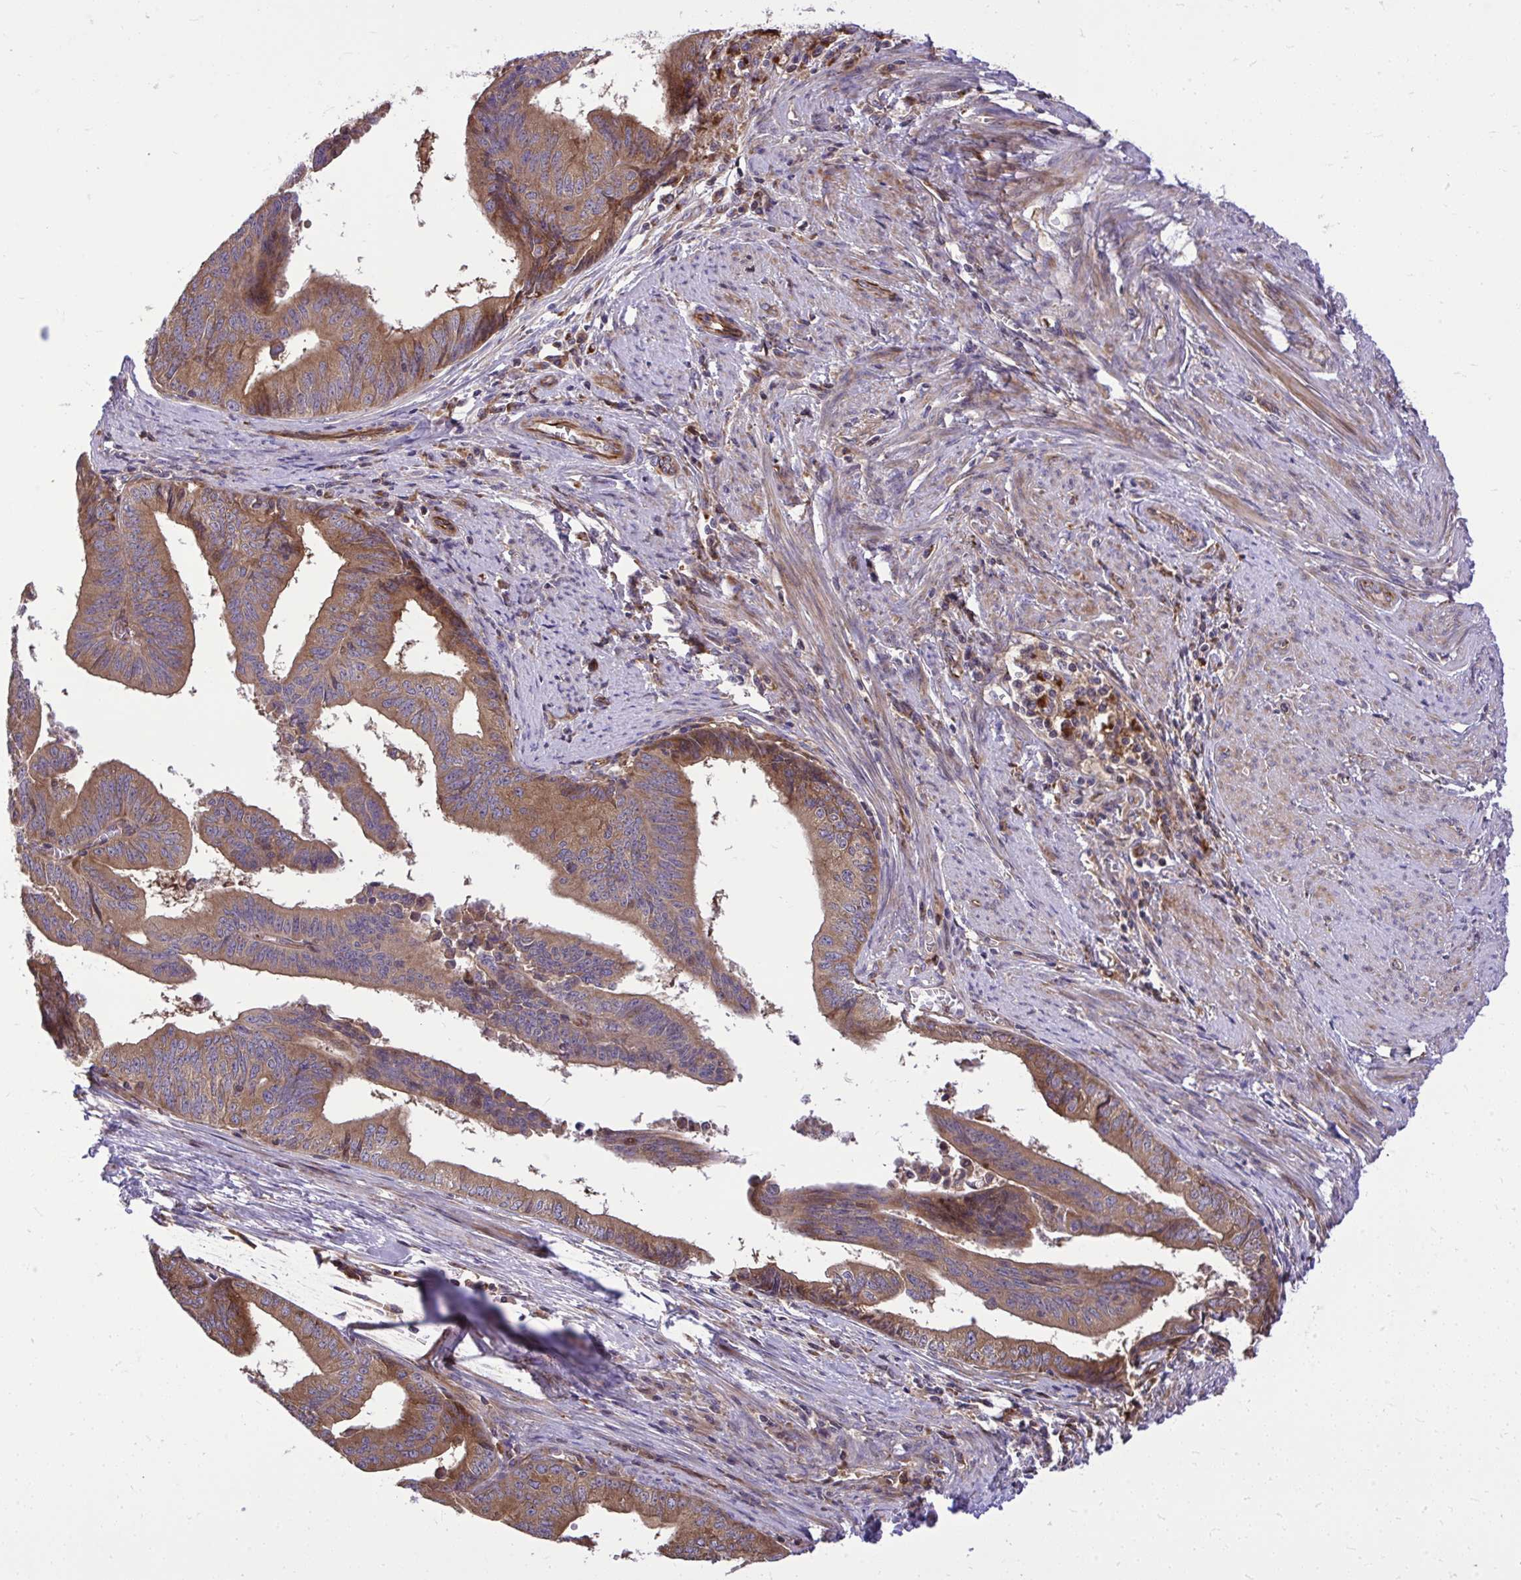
{"staining": {"intensity": "moderate", "quantity": ">75%", "location": "cytoplasmic/membranous"}, "tissue": "endometrial cancer", "cell_type": "Tumor cells", "image_type": "cancer", "snomed": [{"axis": "morphology", "description": "Adenocarcinoma, NOS"}, {"axis": "topography", "description": "Endometrium"}], "caption": "Immunohistochemistry (IHC) image of neoplastic tissue: human adenocarcinoma (endometrial) stained using immunohistochemistry demonstrates medium levels of moderate protein expression localized specifically in the cytoplasmic/membranous of tumor cells, appearing as a cytoplasmic/membranous brown color.", "gene": "PAIP2", "patient": {"sex": "female", "age": 65}}